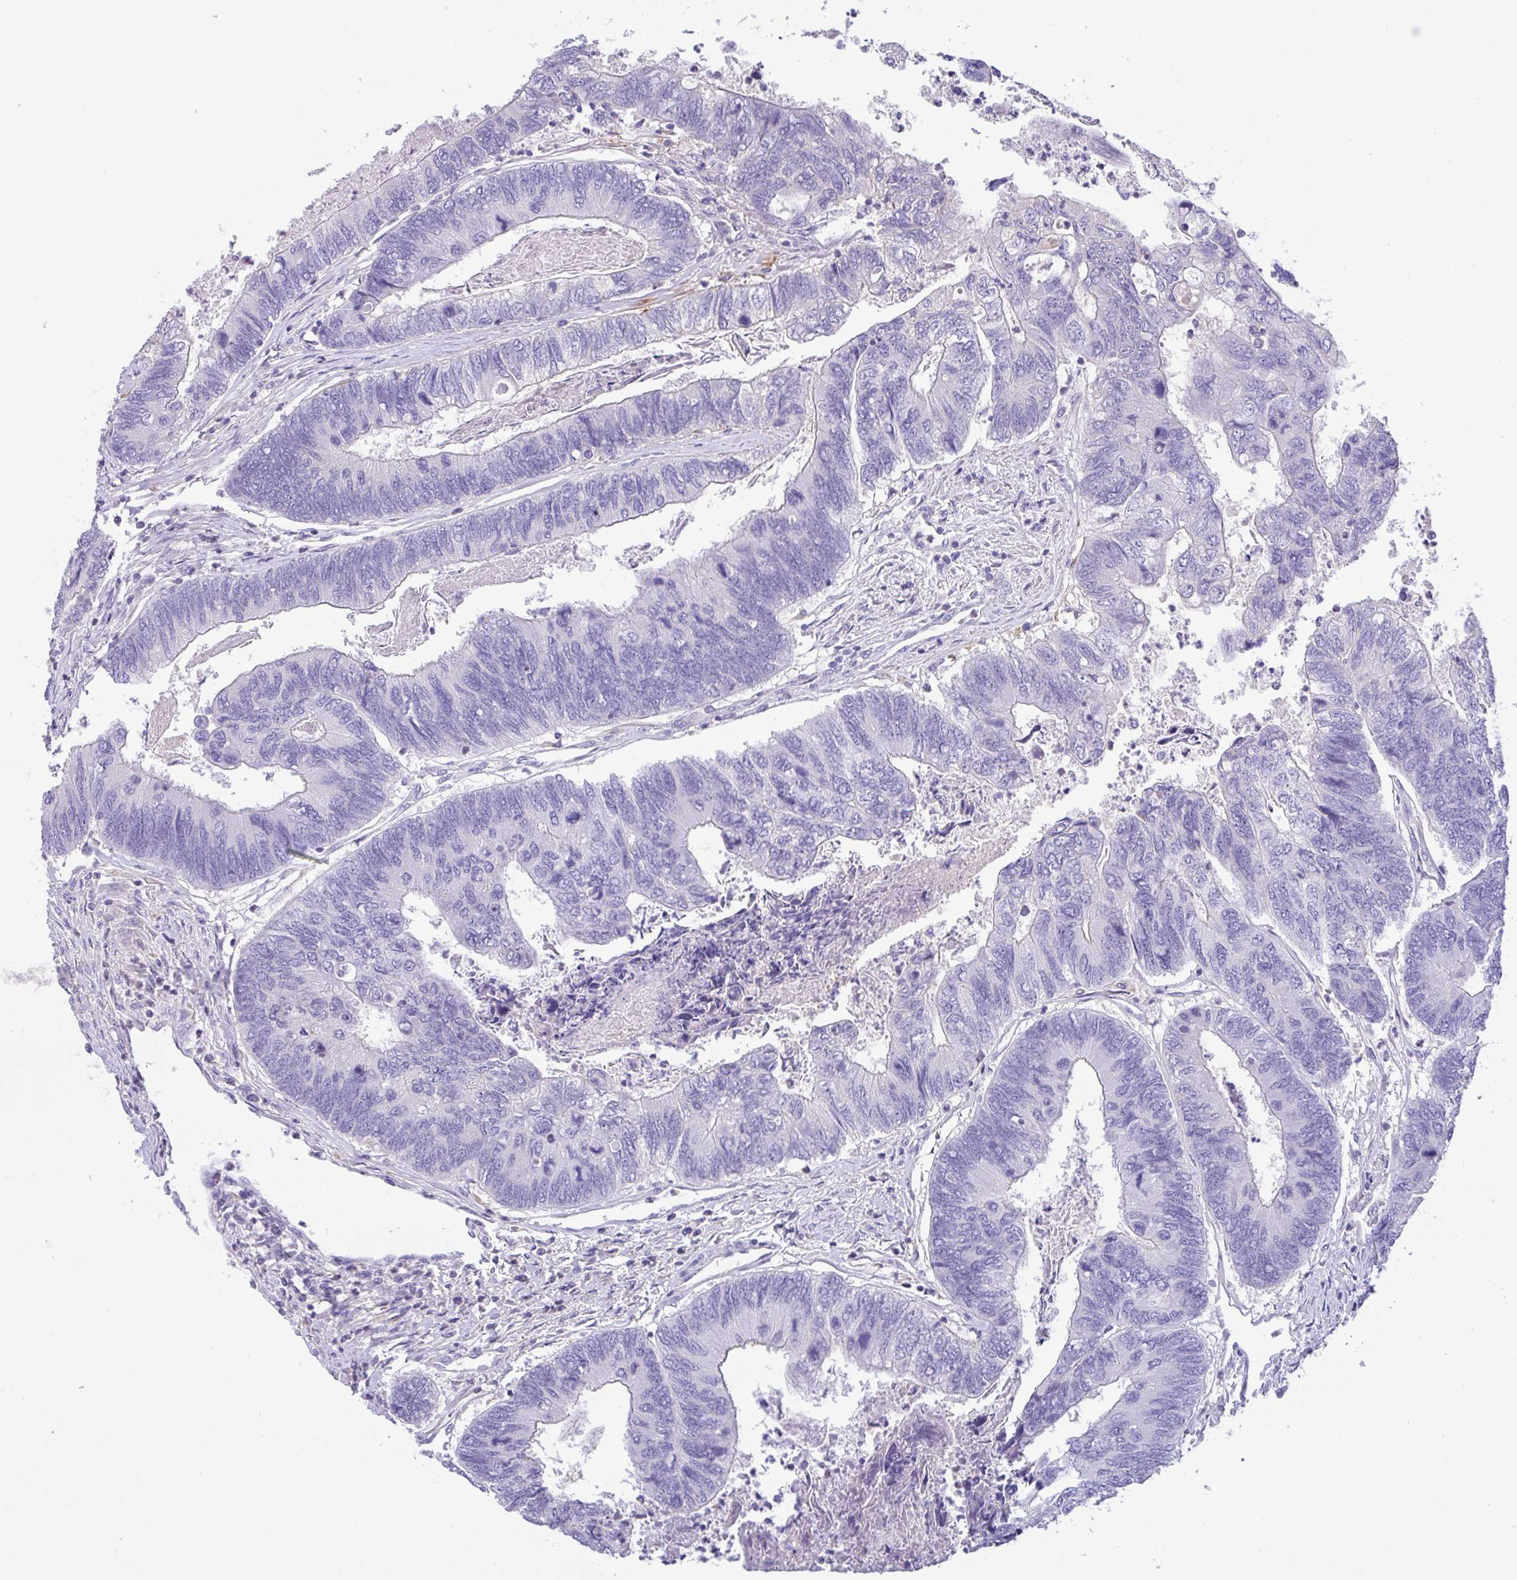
{"staining": {"intensity": "negative", "quantity": "none", "location": "none"}, "tissue": "colorectal cancer", "cell_type": "Tumor cells", "image_type": "cancer", "snomed": [{"axis": "morphology", "description": "Adenocarcinoma, NOS"}, {"axis": "topography", "description": "Colon"}], "caption": "DAB immunohistochemical staining of human adenocarcinoma (colorectal) reveals no significant staining in tumor cells. The staining was performed using DAB (3,3'-diaminobenzidine) to visualize the protein expression in brown, while the nuclei were stained in blue with hematoxylin (Magnification: 20x).", "gene": "CA10", "patient": {"sex": "female", "age": 67}}